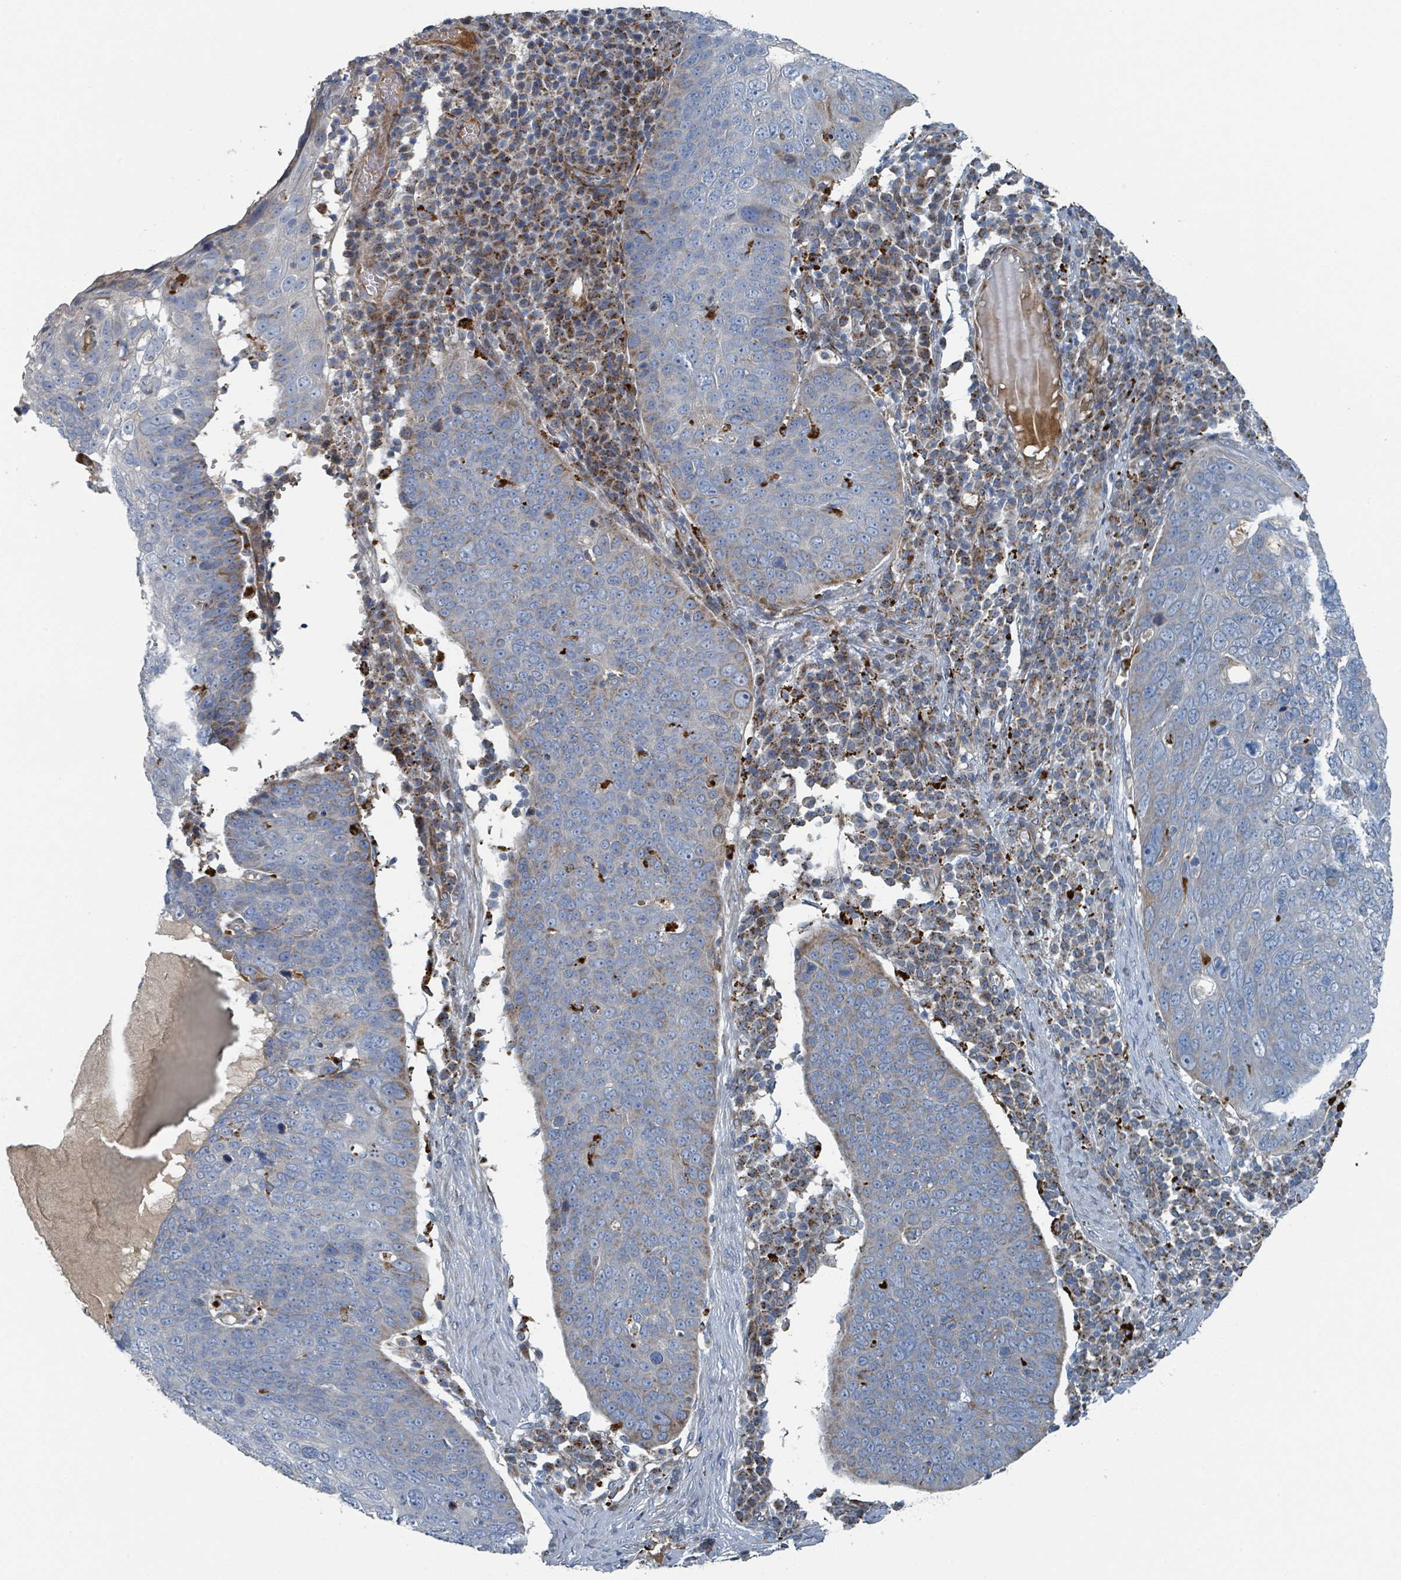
{"staining": {"intensity": "moderate", "quantity": "<25%", "location": "cytoplasmic/membranous"}, "tissue": "skin cancer", "cell_type": "Tumor cells", "image_type": "cancer", "snomed": [{"axis": "morphology", "description": "Squamous cell carcinoma, NOS"}, {"axis": "topography", "description": "Skin"}], "caption": "This micrograph reveals immunohistochemistry staining of human skin cancer, with low moderate cytoplasmic/membranous staining in about <25% of tumor cells.", "gene": "DIPK2A", "patient": {"sex": "male", "age": 71}}